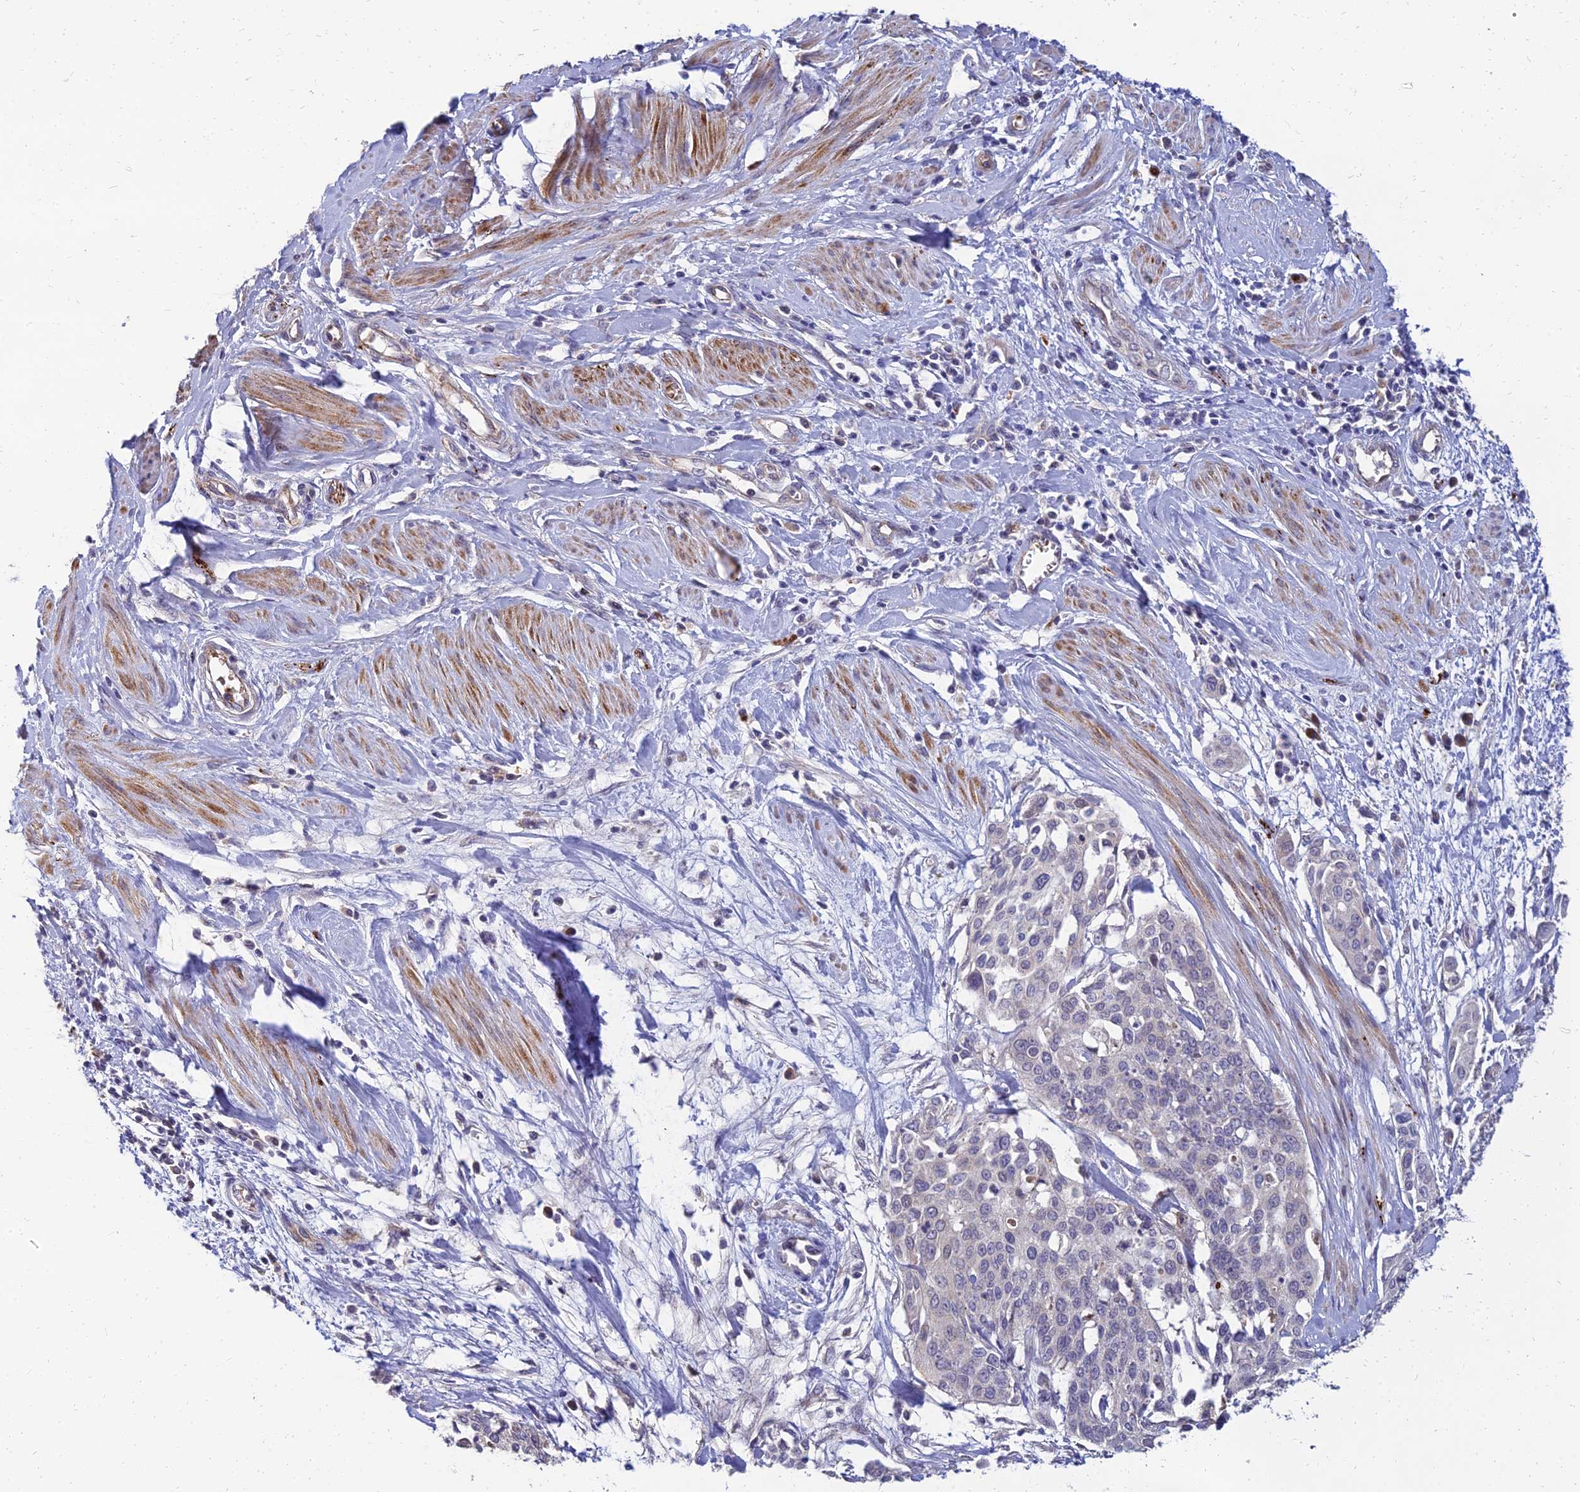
{"staining": {"intensity": "negative", "quantity": "none", "location": "none"}, "tissue": "cervical cancer", "cell_type": "Tumor cells", "image_type": "cancer", "snomed": [{"axis": "morphology", "description": "Squamous cell carcinoma, NOS"}, {"axis": "topography", "description": "Cervix"}], "caption": "This is an IHC histopathology image of cervical cancer (squamous cell carcinoma). There is no expression in tumor cells.", "gene": "NPY", "patient": {"sex": "female", "age": 44}}